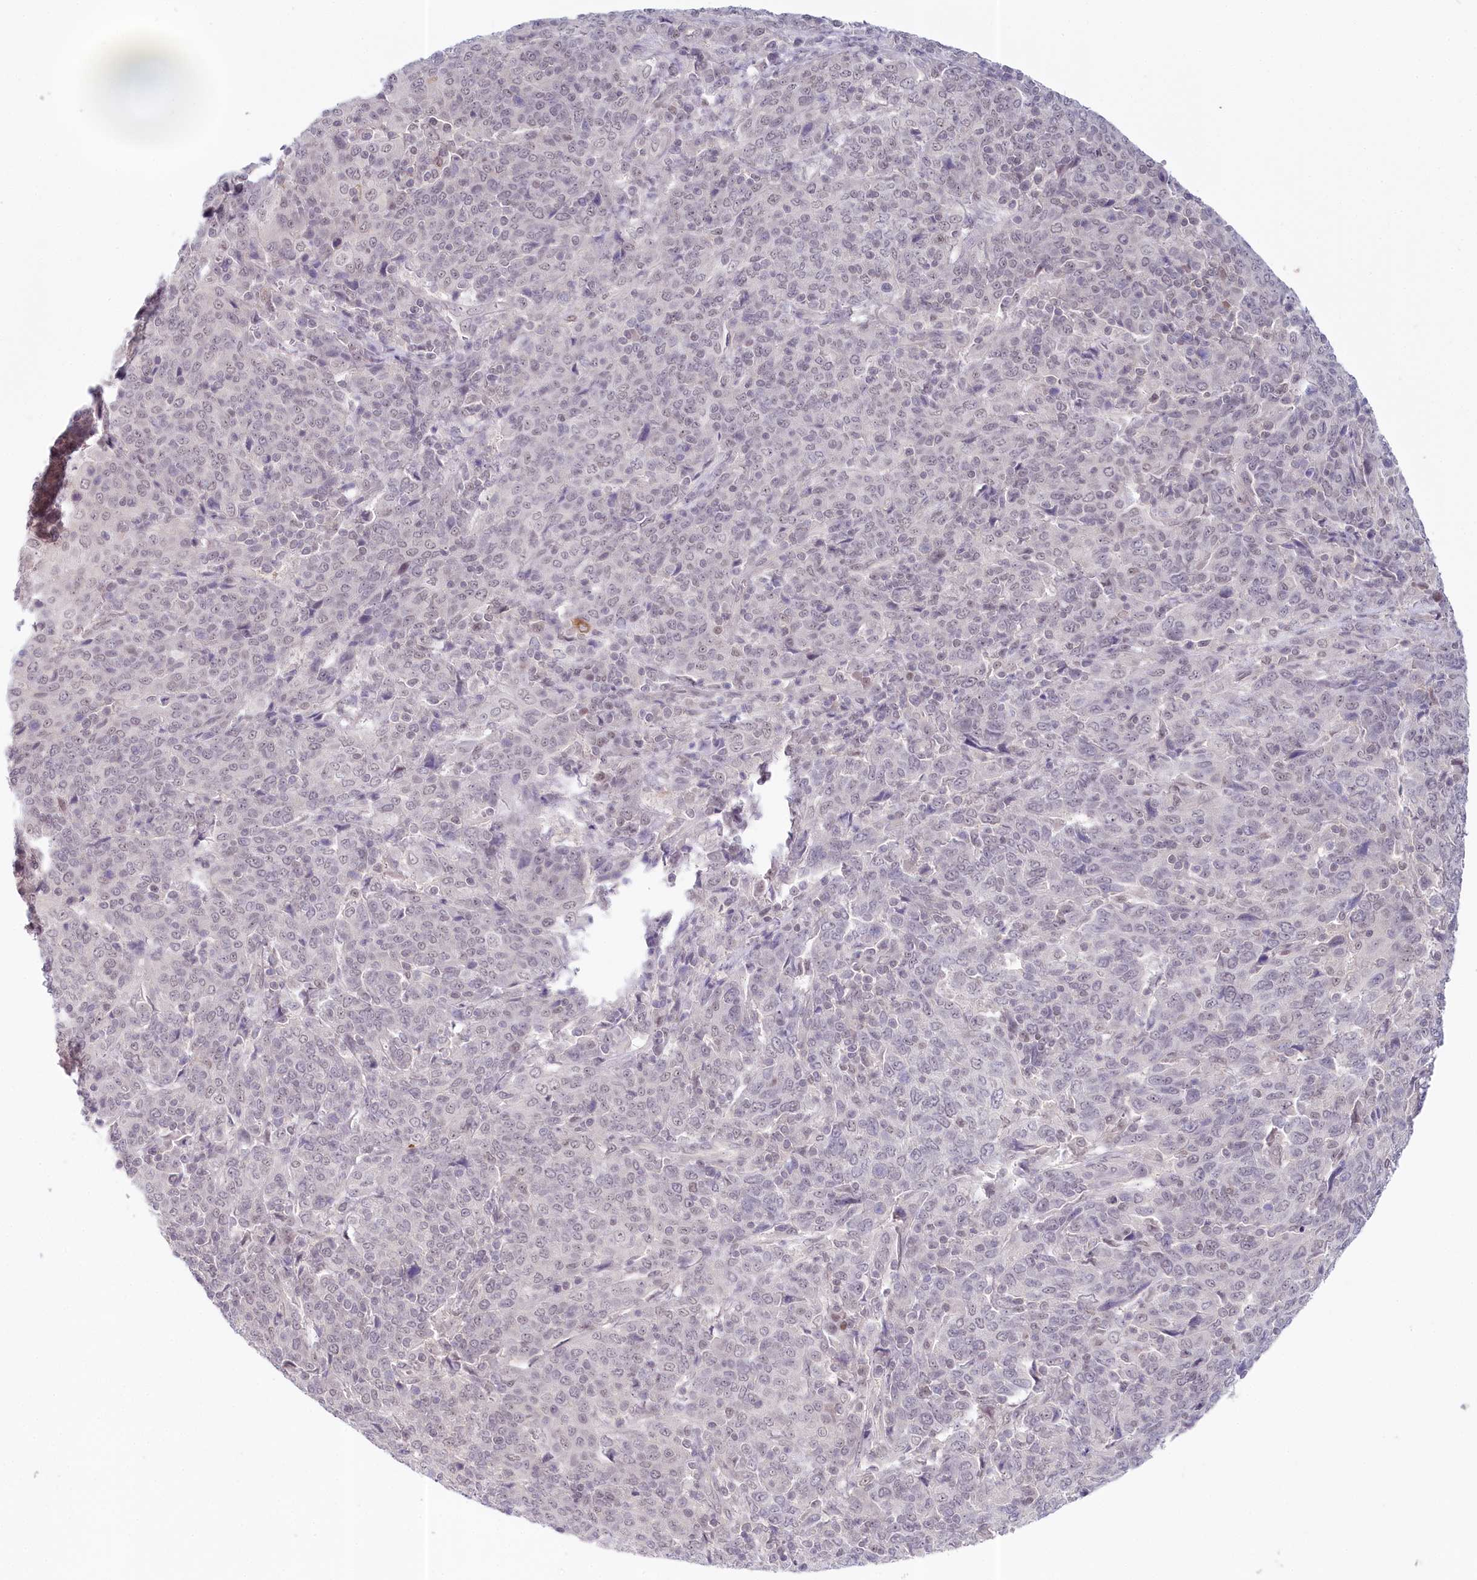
{"staining": {"intensity": "negative", "quantity": "none", "location": "none"}, "tissue": "cervical cancer", "cell_type": "Tumor cells", "image_type": "cancer", "snomed": [{"axis": "morphology", "description": "Squamous cell carcinoma, NOS"}, {"axis": "topography", "description": "Cervix"}], "caption": "Cervical cancer (squamous cell carcinoma) was stained to show a protein in brown. There is no significant positivity in tumor cells.", "gene": "AMTN", "patient": {"sex": "female", "age": 67}}